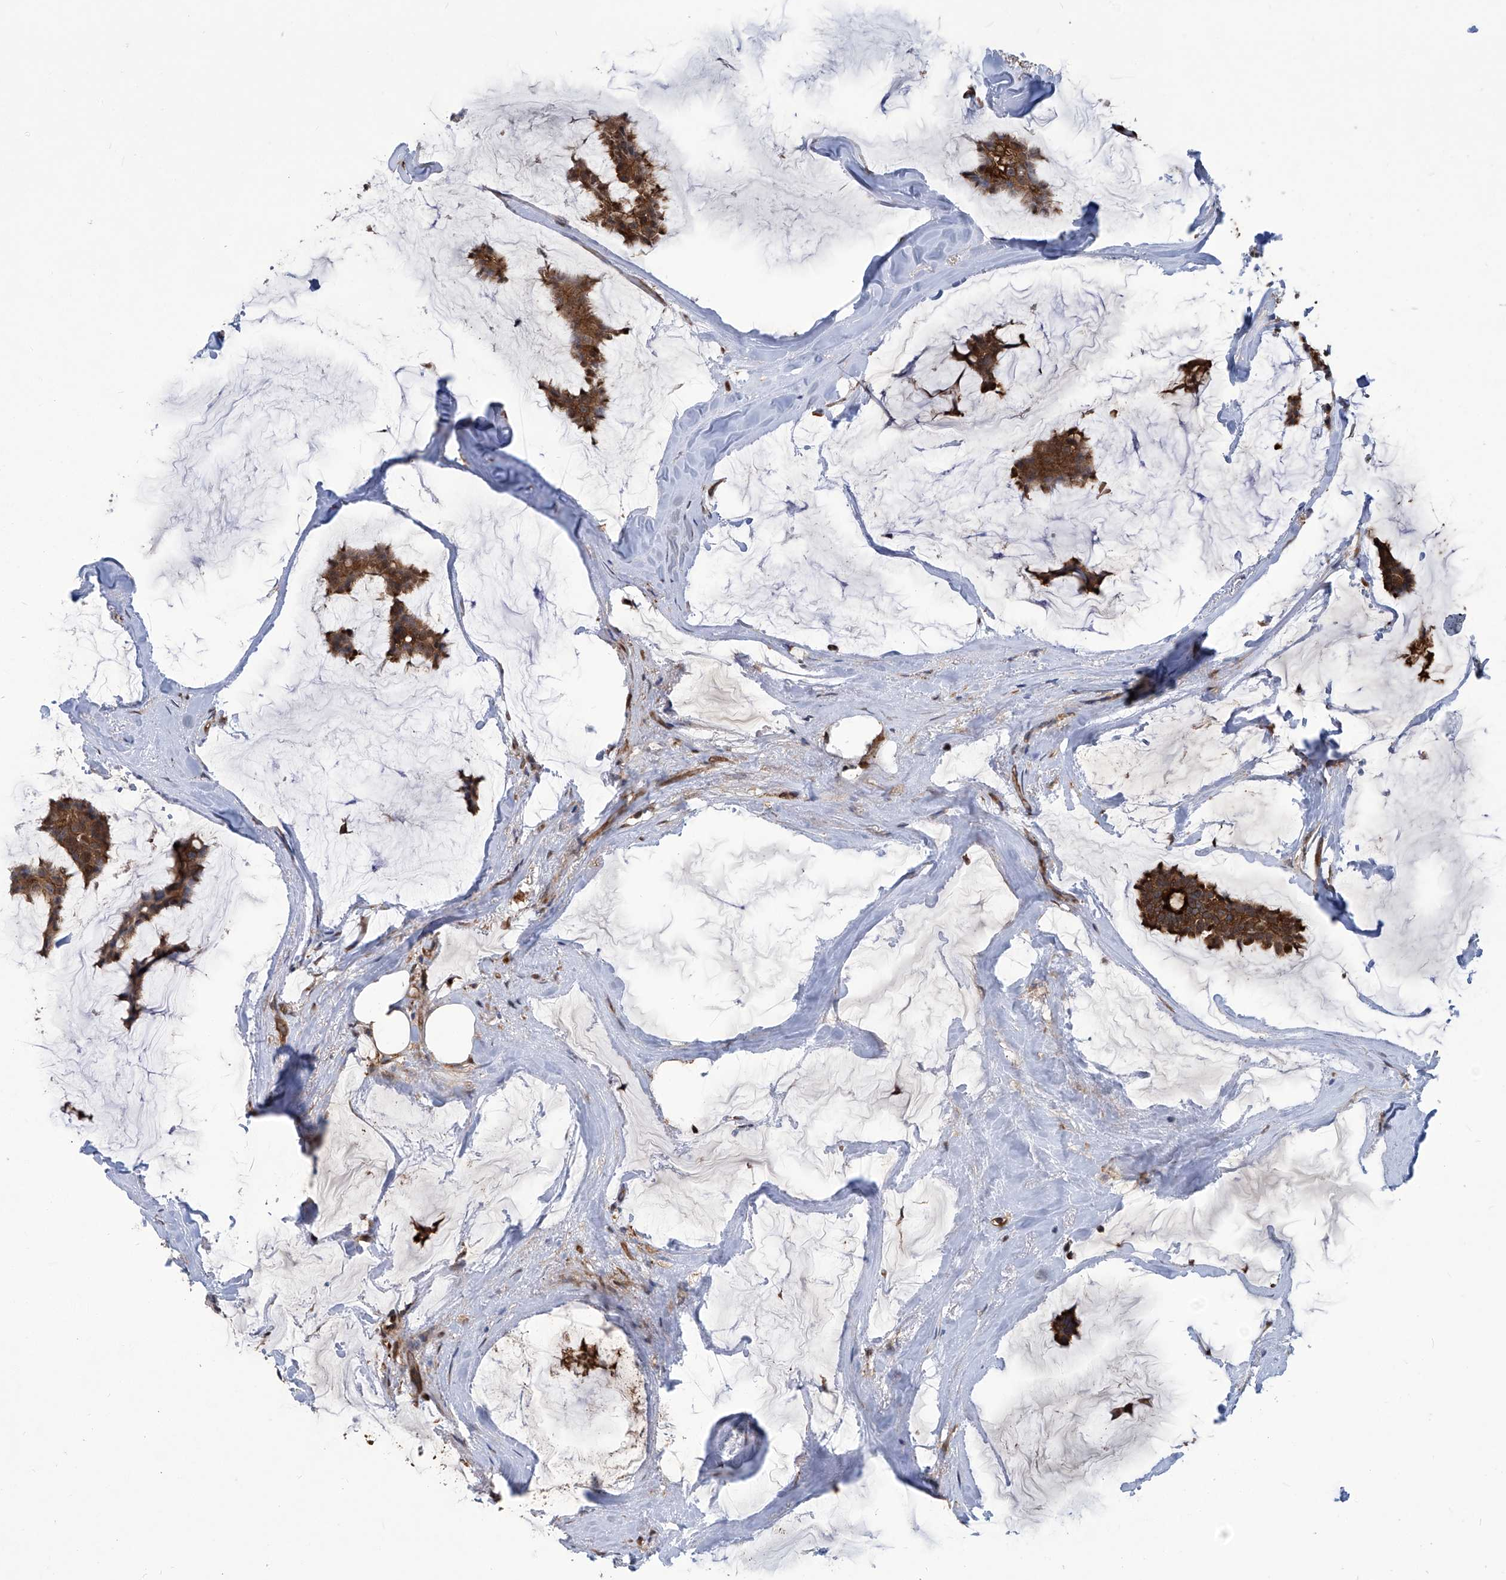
{"staining": {"intensity": "moderate", "quantity": ">75%", "location": "cytoplasmic/membranous"}, "tissue": "breast cancer", "cell_type": "Tumor cells", "image_type": "cancer", "snomed": [{"axis": "morphology", "description": "Duct carcinoma"}, {"axis": "topography", "description": "Breast"}], "caption": "Moderate cytoplasmic/membranous protein positivity is identified in approximately >75% of tumor cells in breast cancer (invasive ductal carcinoma).", "gene": "PSMB1", "patient": {"sex": "female", "age": 93}}